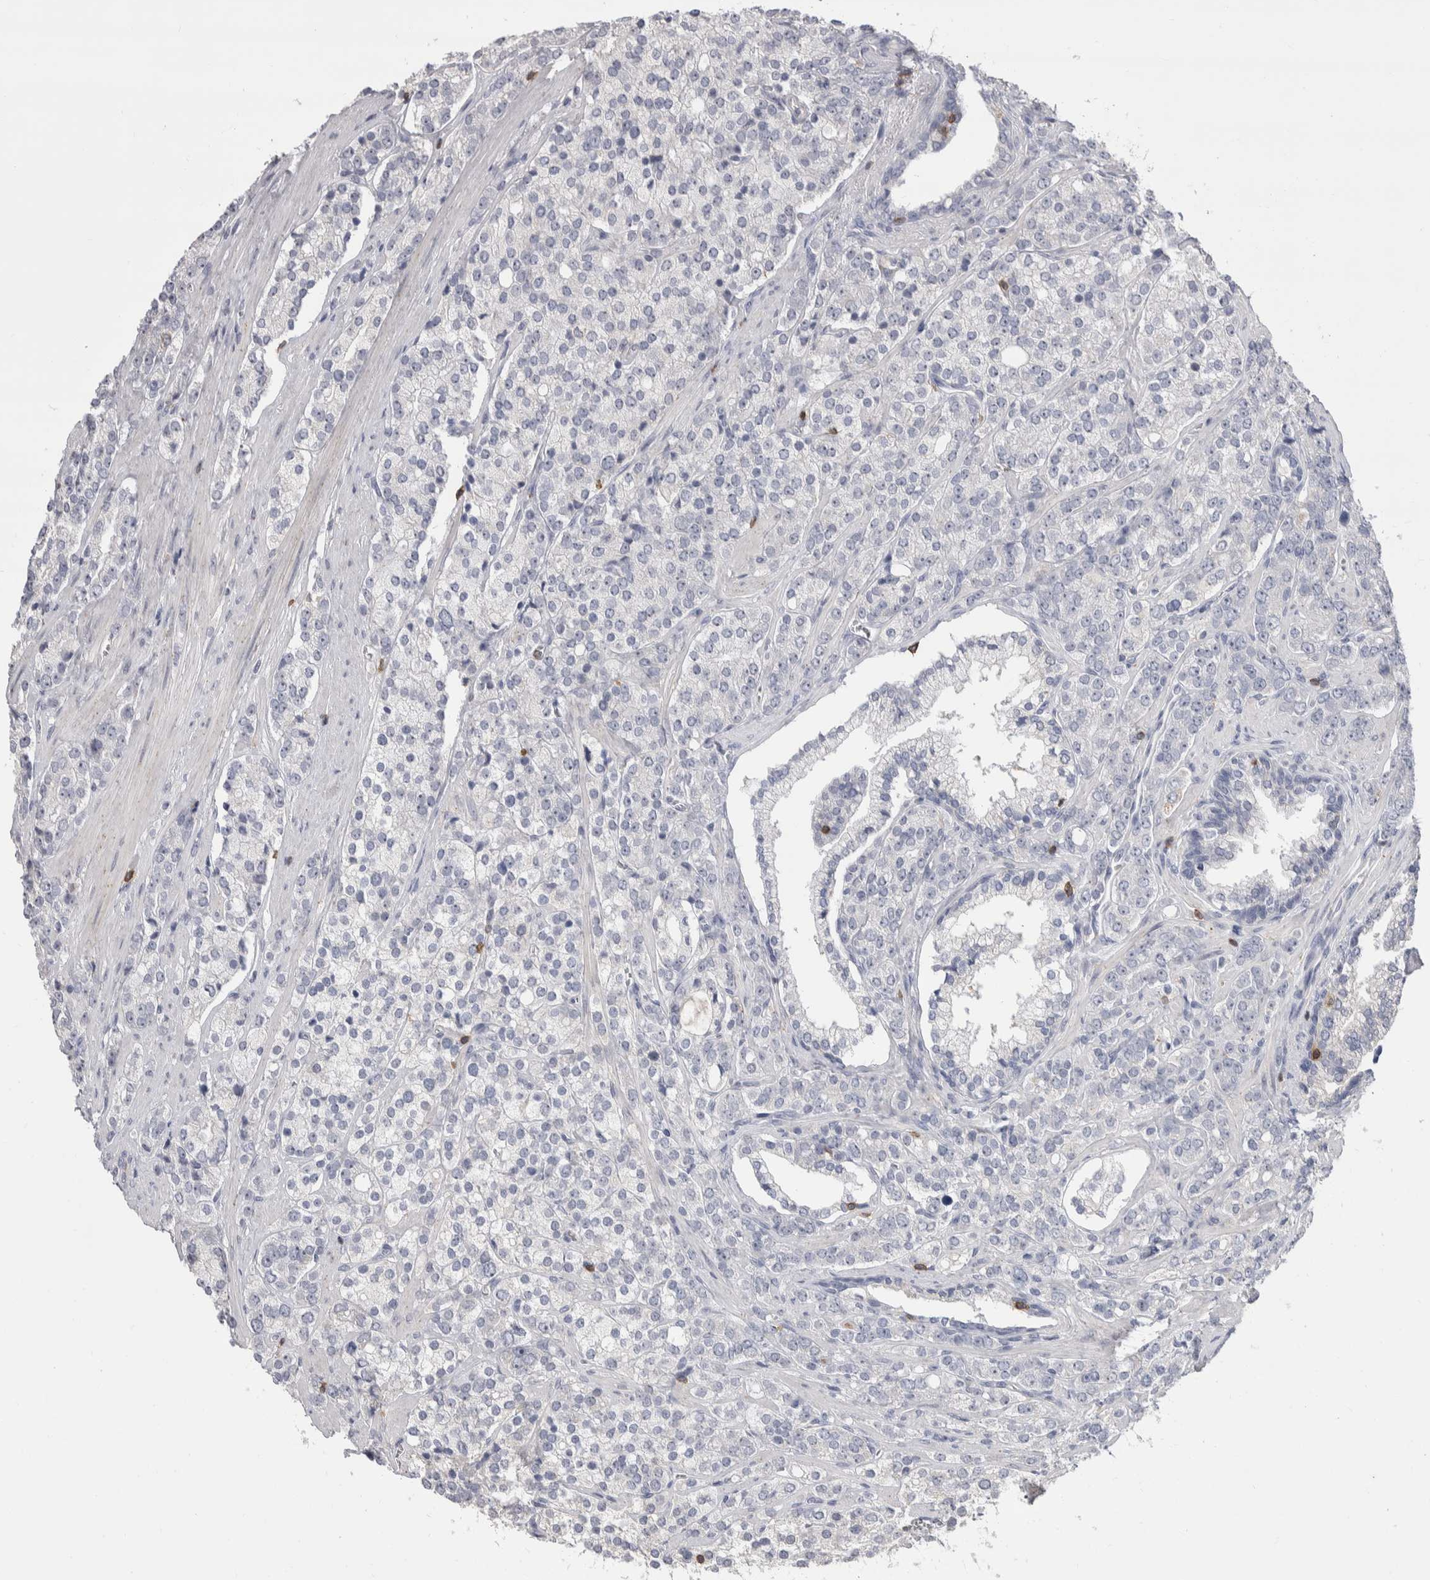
{"staining": {"intensity": "negative", "quantity": "none", "location": "none"}, "tissue": "prostate cancer", "cell_type": "Tumor cells", "image_type": "cancer", "snomed": [{"axis": "morphology", "description": "Adenocarcinoma, High grade"}, {"axis": "topography", "description": "Prostate"}], "caption": "Micrograph shows no significant protein positivity in tumor cells of high-grade adenocarcinoma (prostate).", "gene": "CEP295NL", "patient": {"sex": "male", "age": 71}}